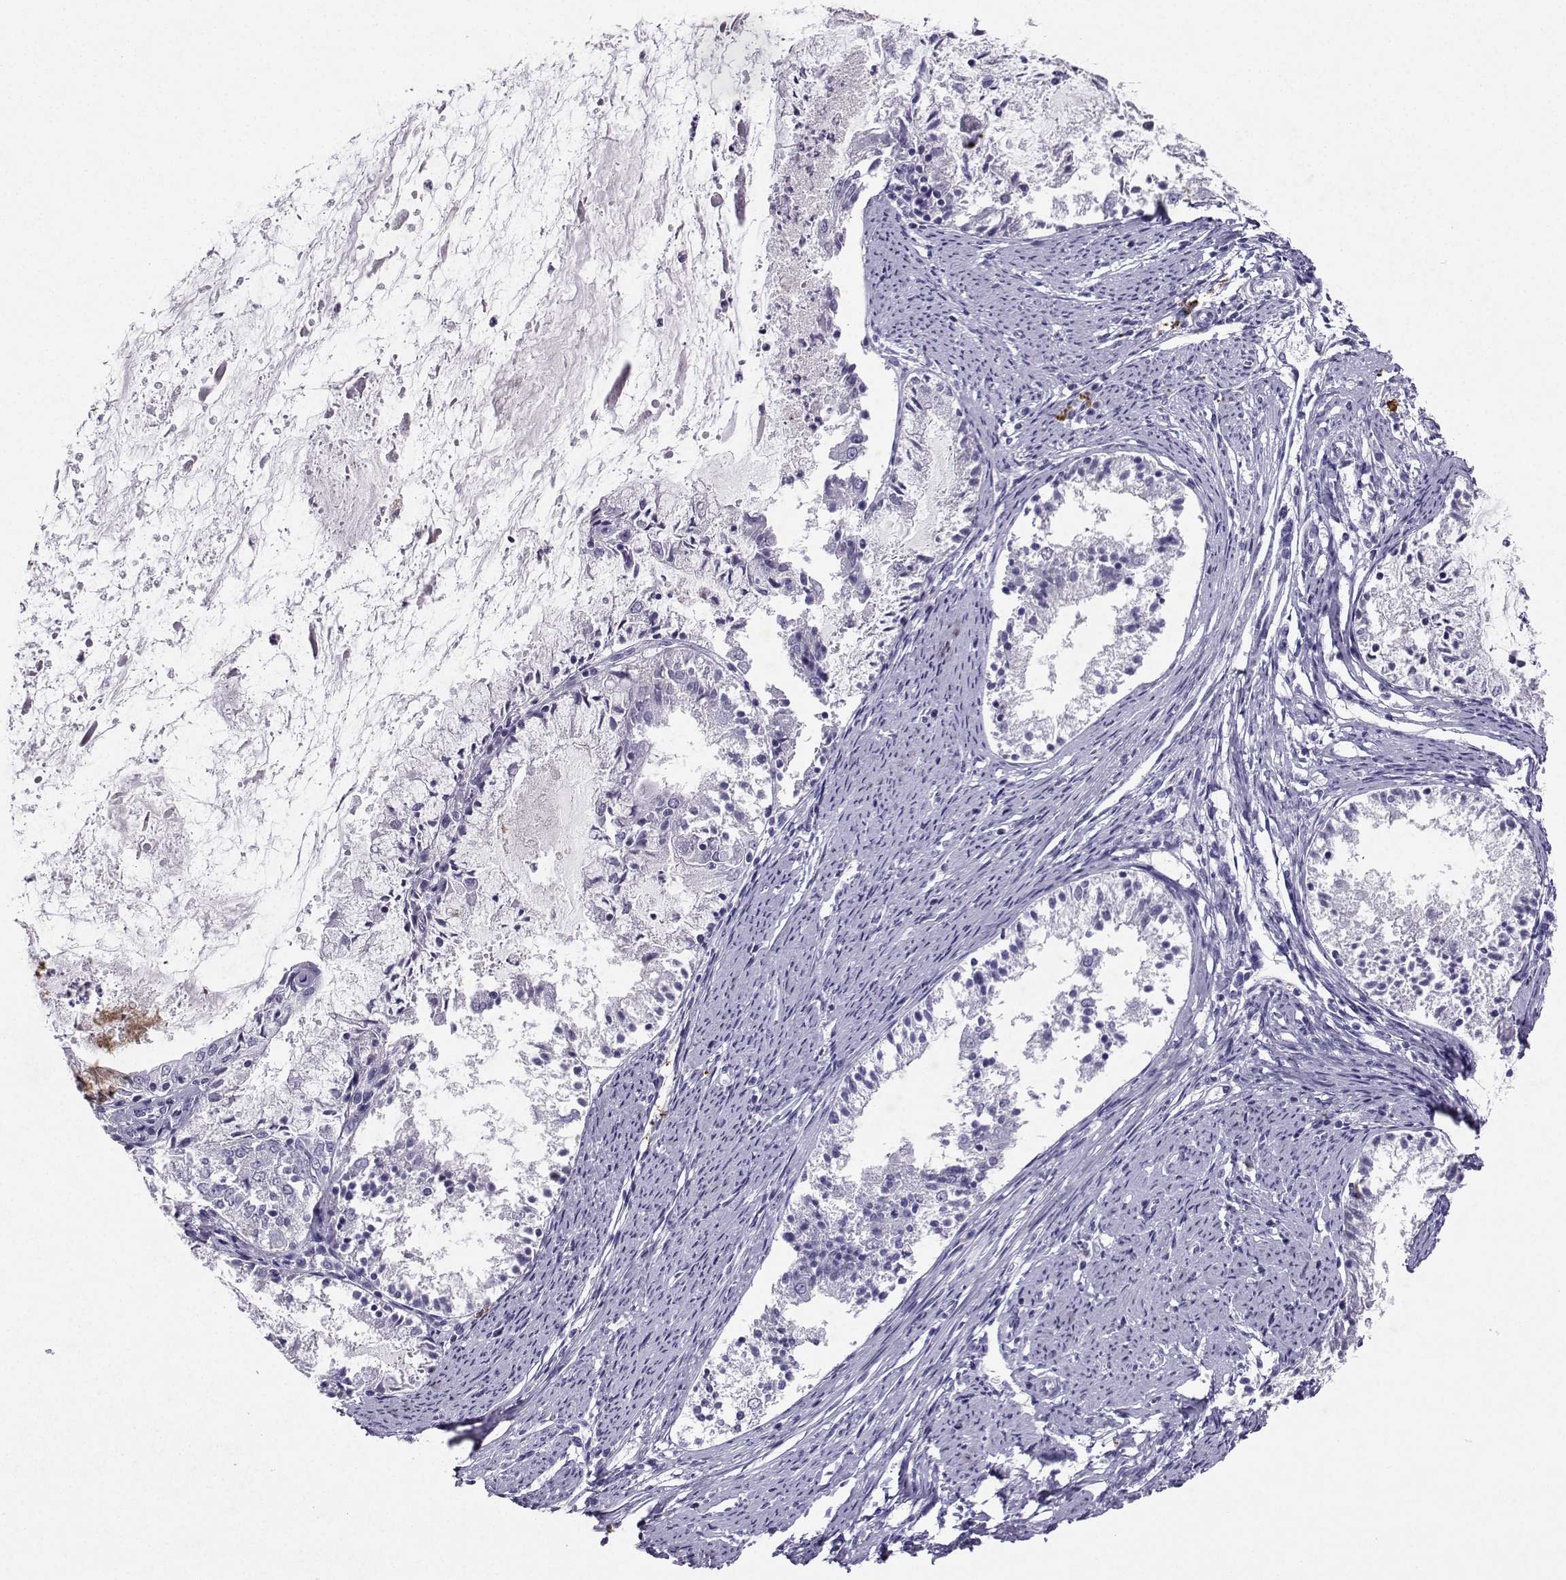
{"staining": {"intensity": "negative", "quantity": "none", "location": "none"}, "tissue": "endometrial cancer", "cell_type": "Tumor cells", "image_type": "cancer", "snomed": [{"axis": "morphology", "description": "Adenocarcinoma, NOS"}, {"axis": "topography", "description": "Endometrium"}], "caption": "Immunohistochemistry photomicrograph of neoplastic tissue: endometrial cancer stained with DAB reveals no significant protein expression in tumor cells. The staining is performed using DAB brown chromogen with nuclei counter-stained in using hematoxylin.", "gene": "GRIK4", "patient": {"sex": "female", "age": 57}}